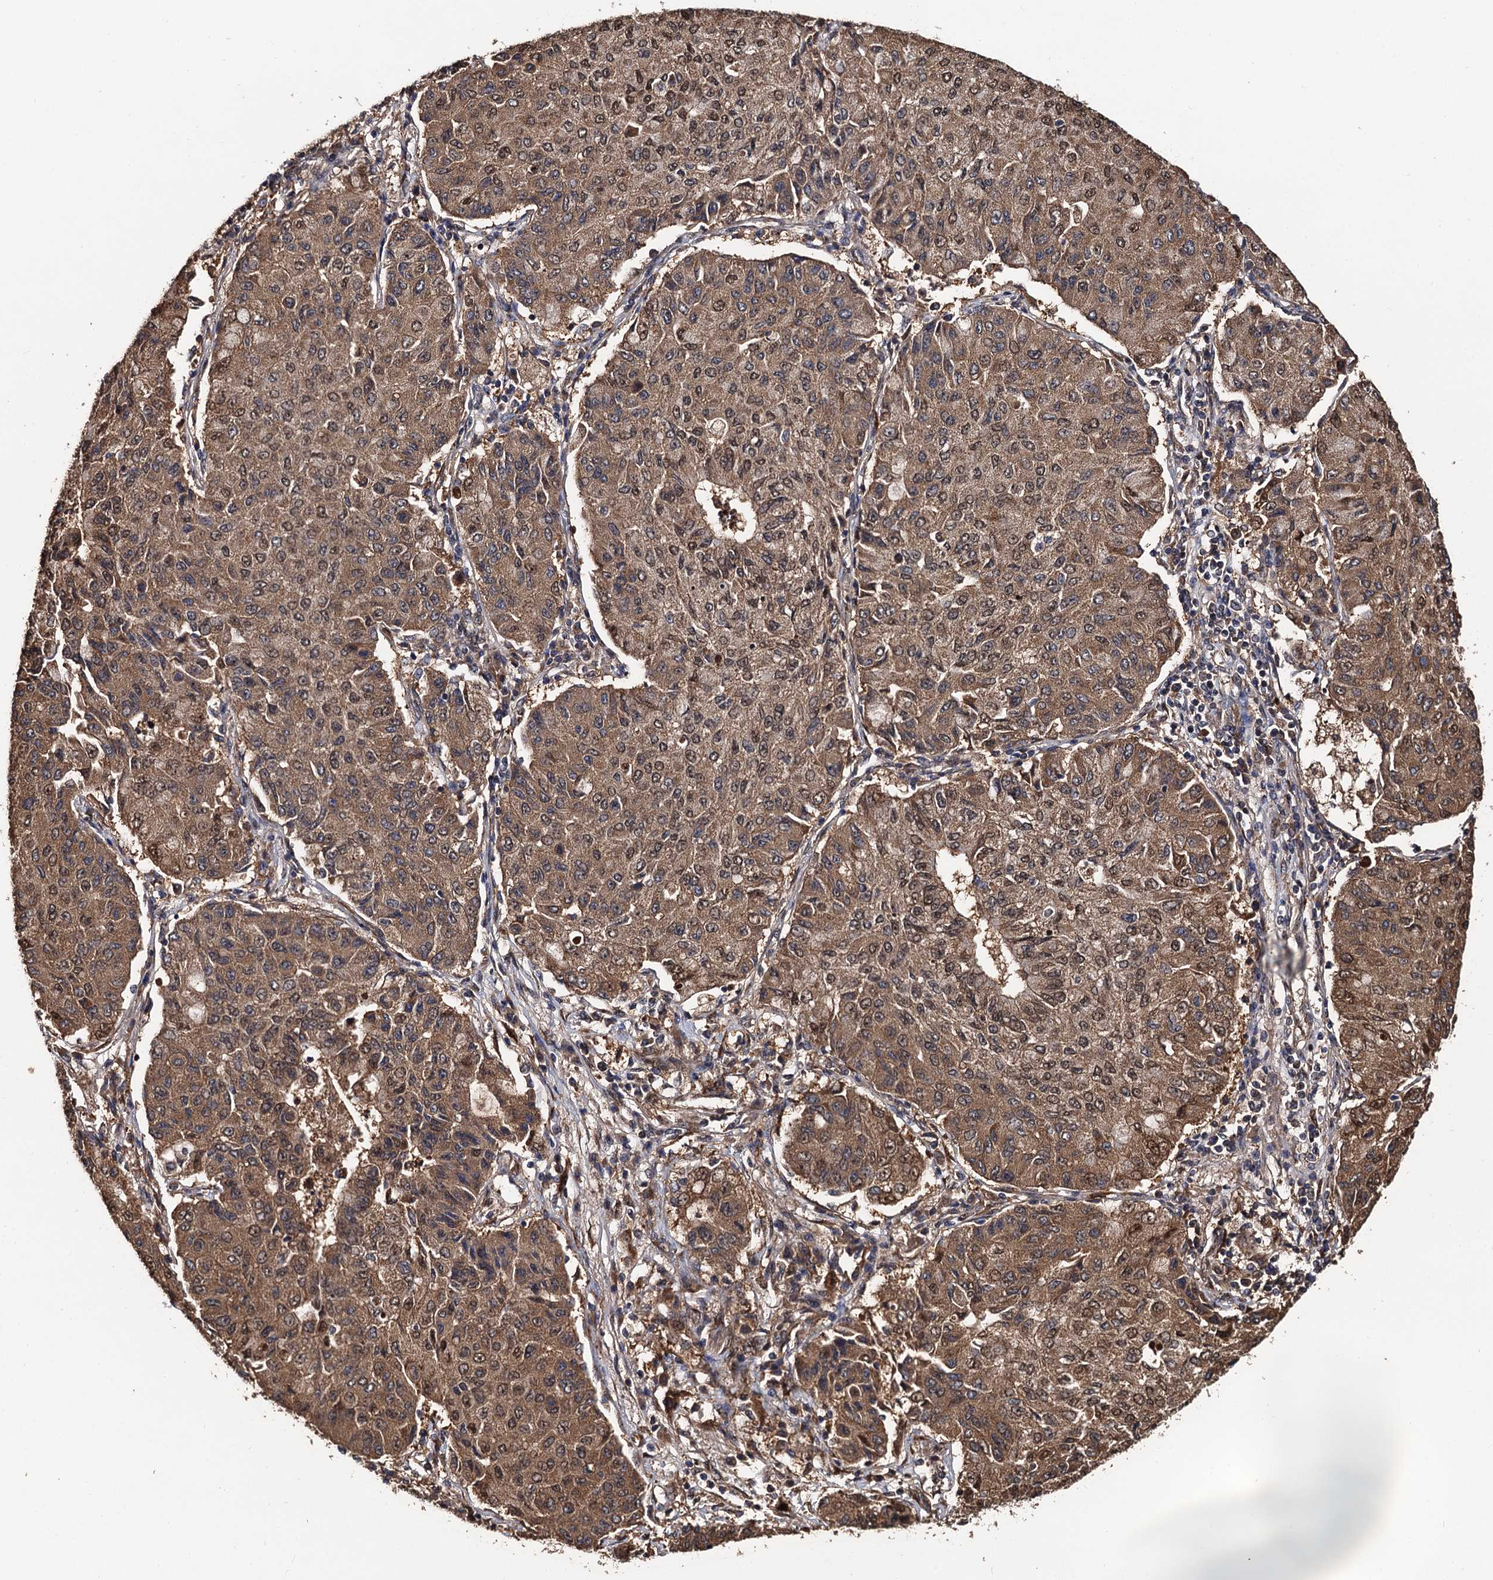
{"staining": {"intensity": "moderate", "quantity": ">75%", "location": "cytoplasmic/membranous"}, "tissue": "lung cancer", "cell_type": "Tumor cells", "image_type": "cancer", "snomed": [{"axis": "morphology", "description": "Squamous cell carcinoma, NOS"}, {"axis": "topography", "description": "Lung"}], "caption": "An immunohistochemistry (IHC) image of neoplastic tissue is shown. Protein staining in brown shows moderate cytoplasmic/membranous positivity in lung squamous cell carcinoma within tumor cells. The staining is performed using DAB brown chromogen to label protein expression. The nuclei are counter-stained blue using hematoxylin.", "gene": "MIER2", "patient": {"sex": "male", "age": 74}}